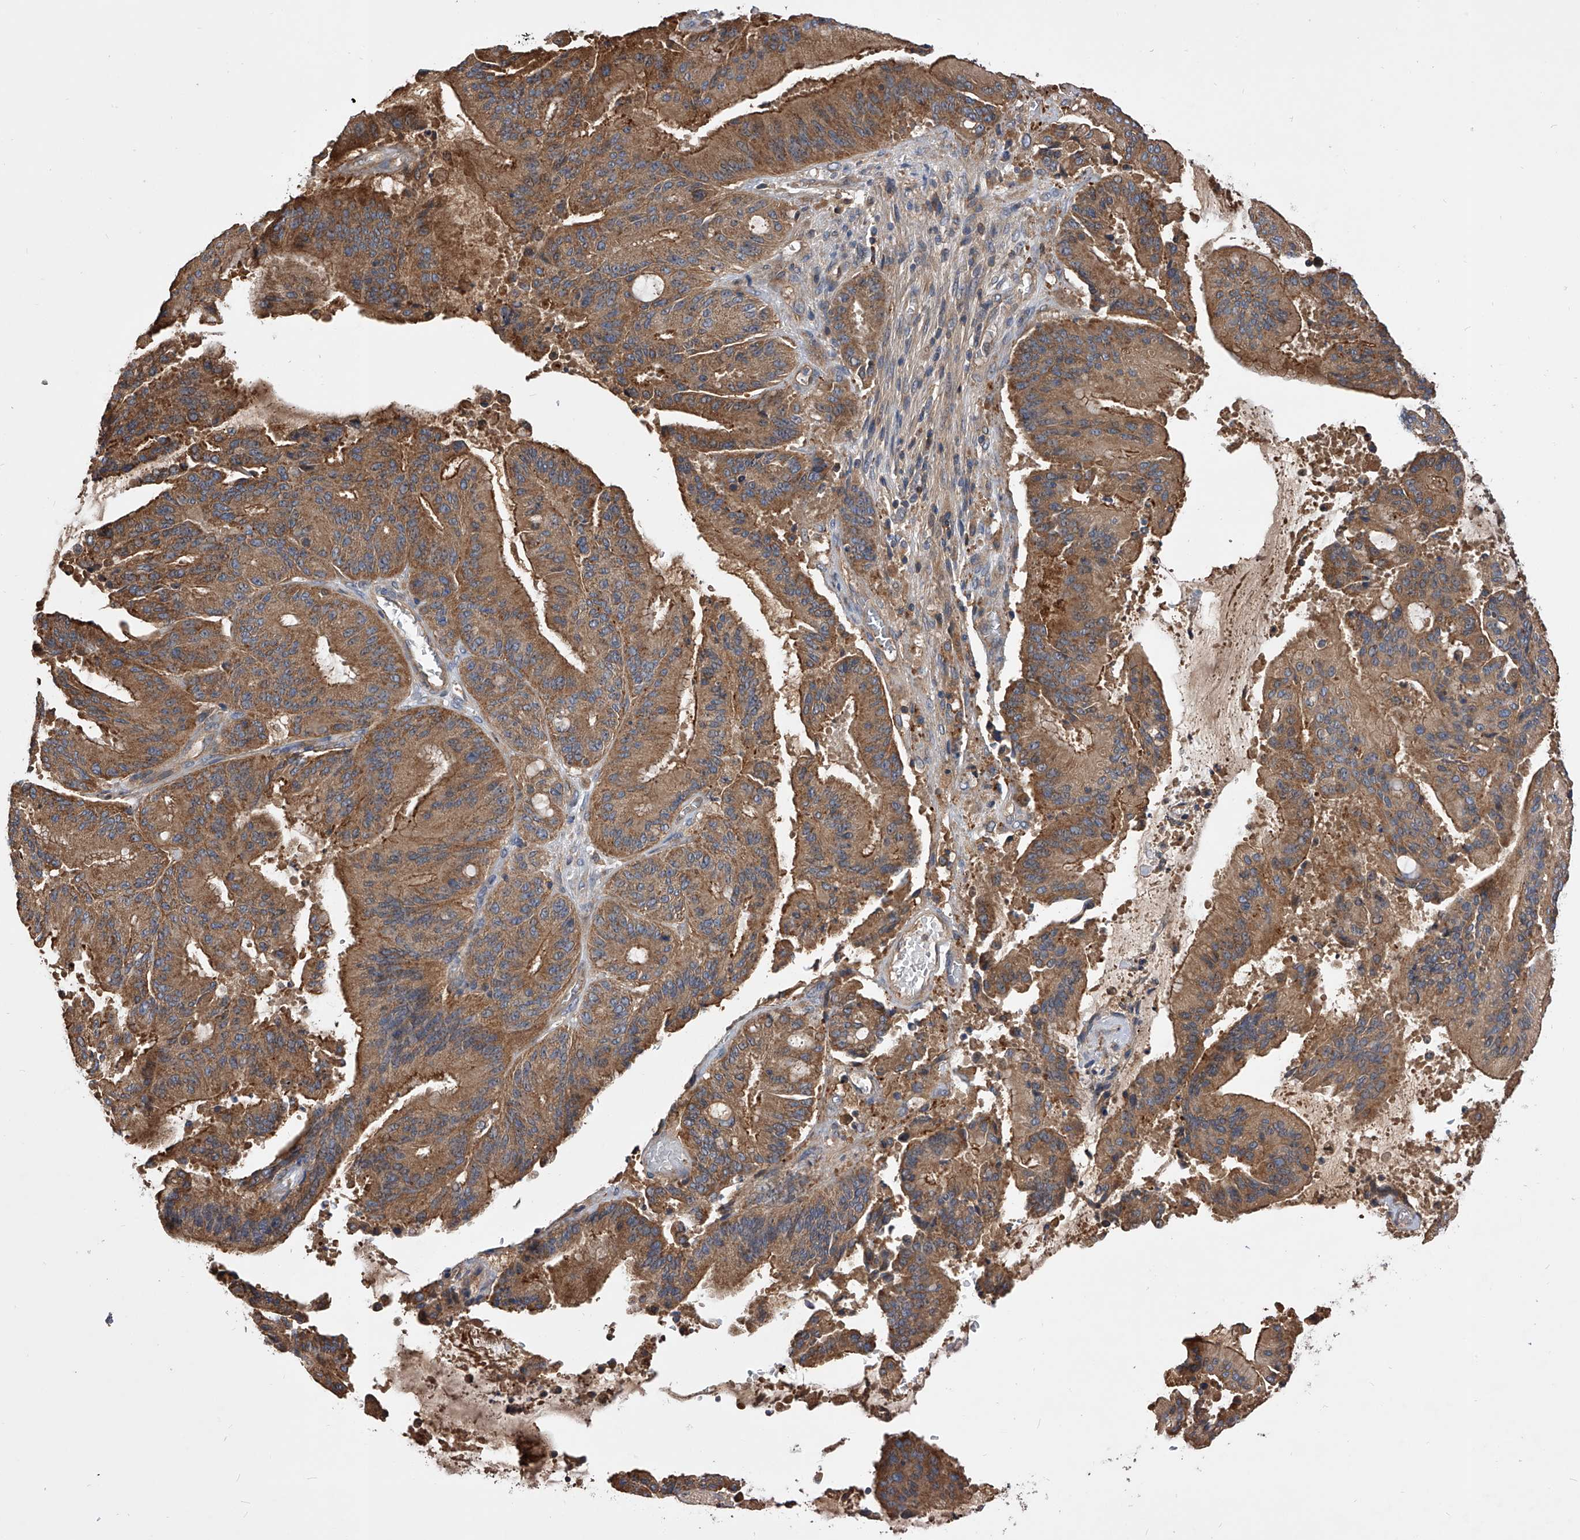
{"staining": {"intensity": "strong", "quantity": ">75%", "location": "cytoplasmic/membranous"}, "tissue": "liver cancer", "cell_type": "Tumor cells", "image_type": "cancer", "snomed": [{"axis": "morphology", "description": "Normal tissue, NOS"}, {"axis": "morphology", "description": "Cholangiocarcinoma"}, {"axis": "topography", "description": "Liver"}, {"axis": "topography", "description": "Peripheral nerve tissue"}], "caption": "Tumor cells reveal high levels of strong cytoplasmic/membranous expression in about >75% of cells in cholangiocarcinoma (liver).", "gene": "CUL7", "patient": {"sex": "female", "age": 73}}